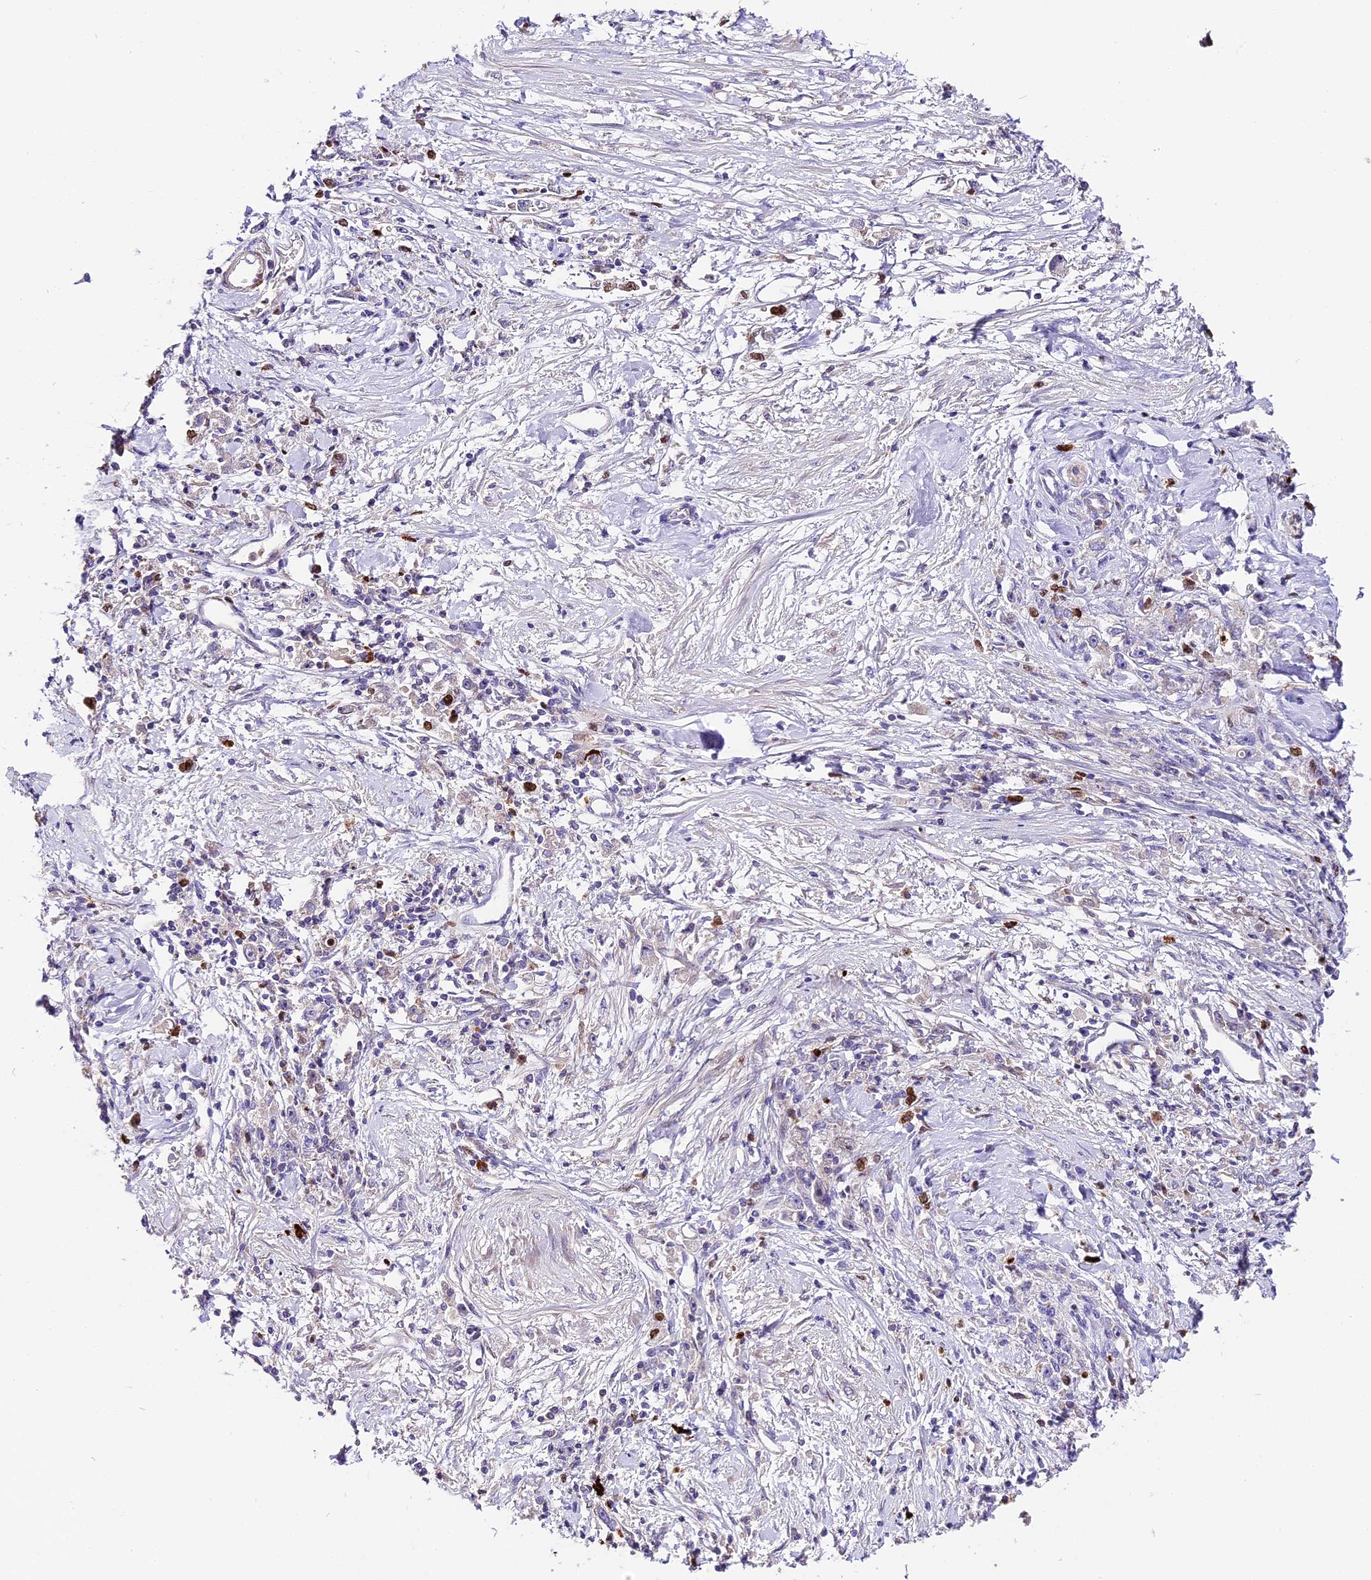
{"staining": {"intensity": "negative", "quantity": "none", "location": "none"}, "tissue": "stomach cancer", "cell_type": "Tumor cells", "image_type": "cancer", "snomed": [{"axis": "morphology", "description": "Adenocarcinoma, NOS"}, {"axis": "topography", "description": "Stomach"}], "caption": "Immunohistochemical staining of human stomach cancer demonstrates no significant expression in tumor cells.", "gene": "MAP3K7CL", "patient": {"sex": "female", "age": 59}}